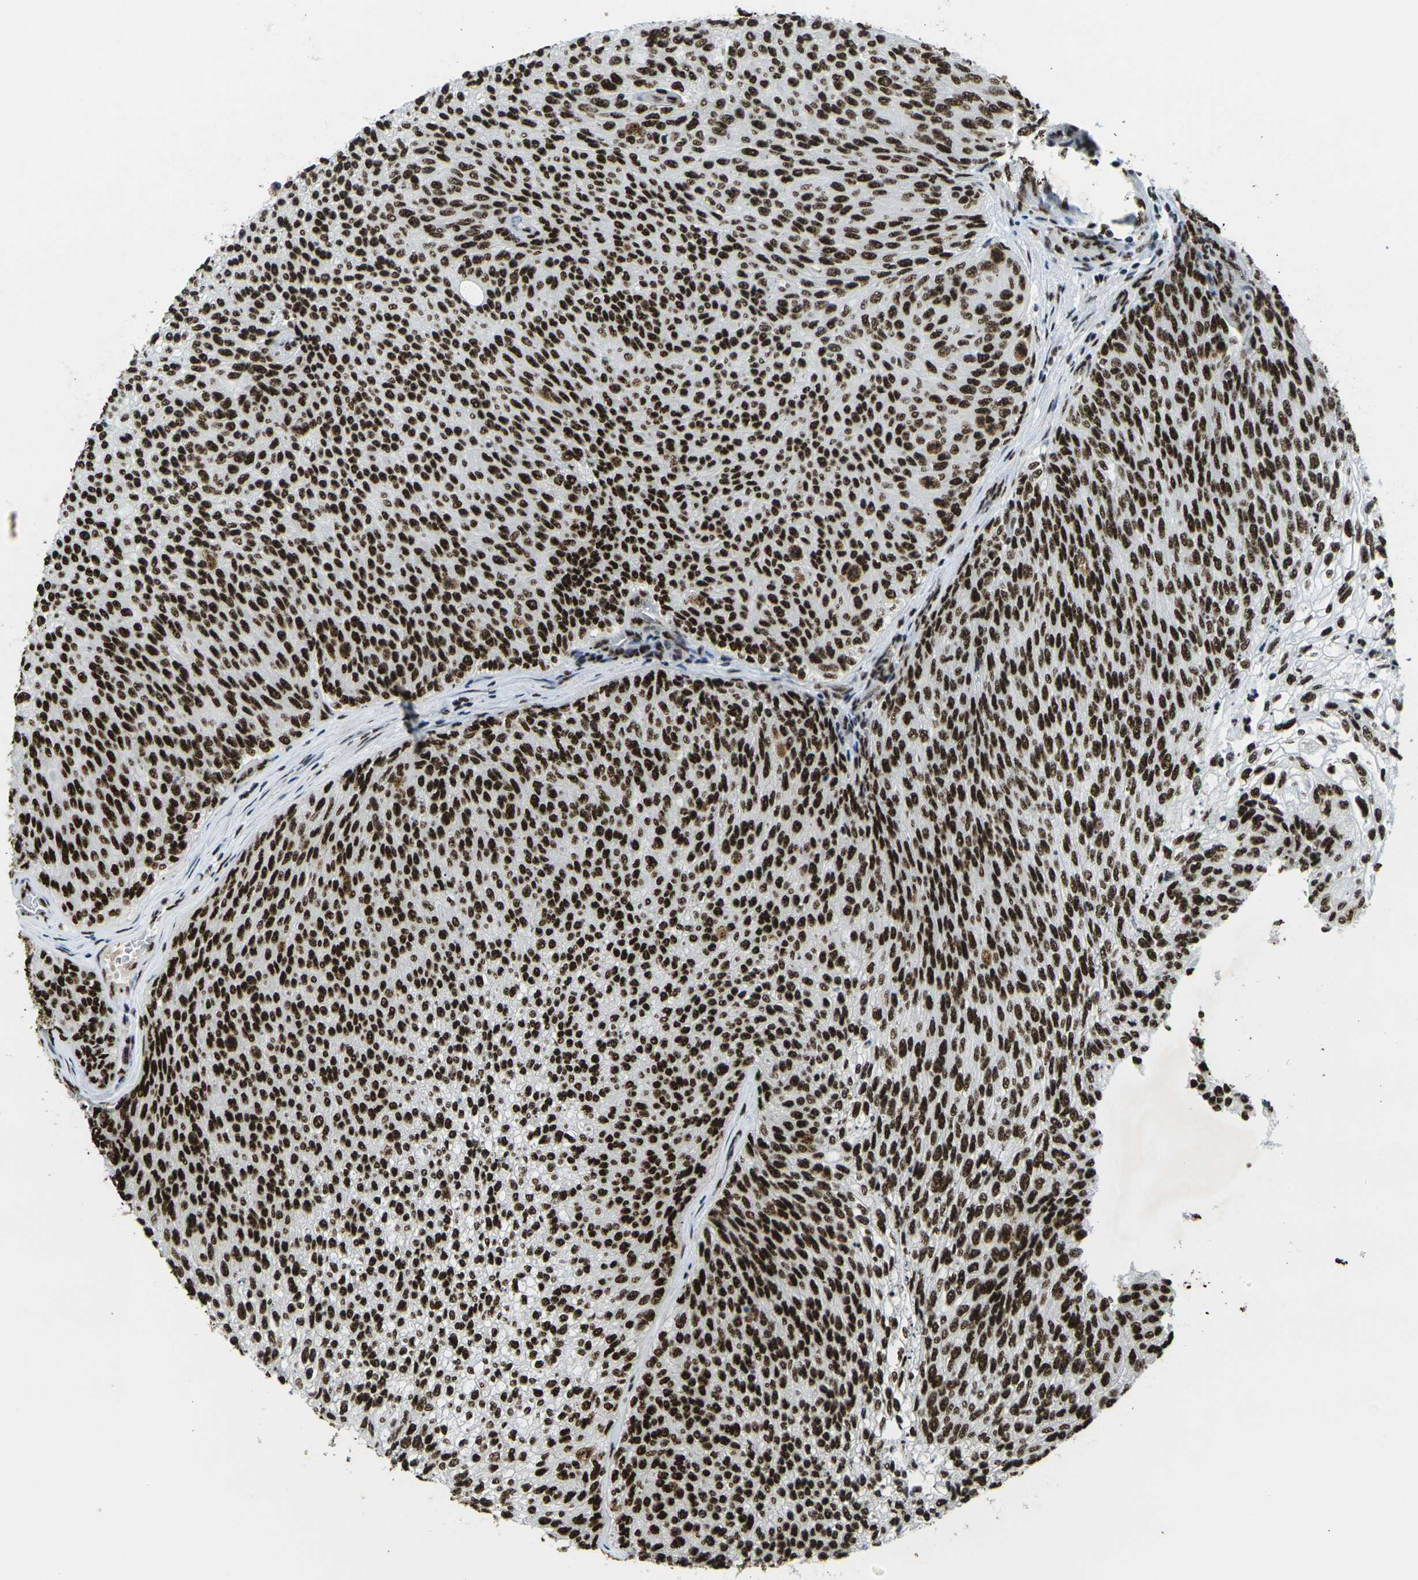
{"staining": {"intensity": "strong", "quantity": ">75%", "location": "nuclear"}, "tissue": "urothelial cancer", "cell_type": "Tumor cells", "image_type": "cancer", "snomed": [{"axis": "morphology", "description": "Urothelial carcinoma, Low grade"}, {"axis": "topography", "description": "Urinary bladder"}], "caption": "Urothelial cancer stained with a brown dye displays strong nuclear positive positivity in about >75% of tumor cells.", "gene": "SMARCC1", "patient": {"sex": "female", "age": 79}}